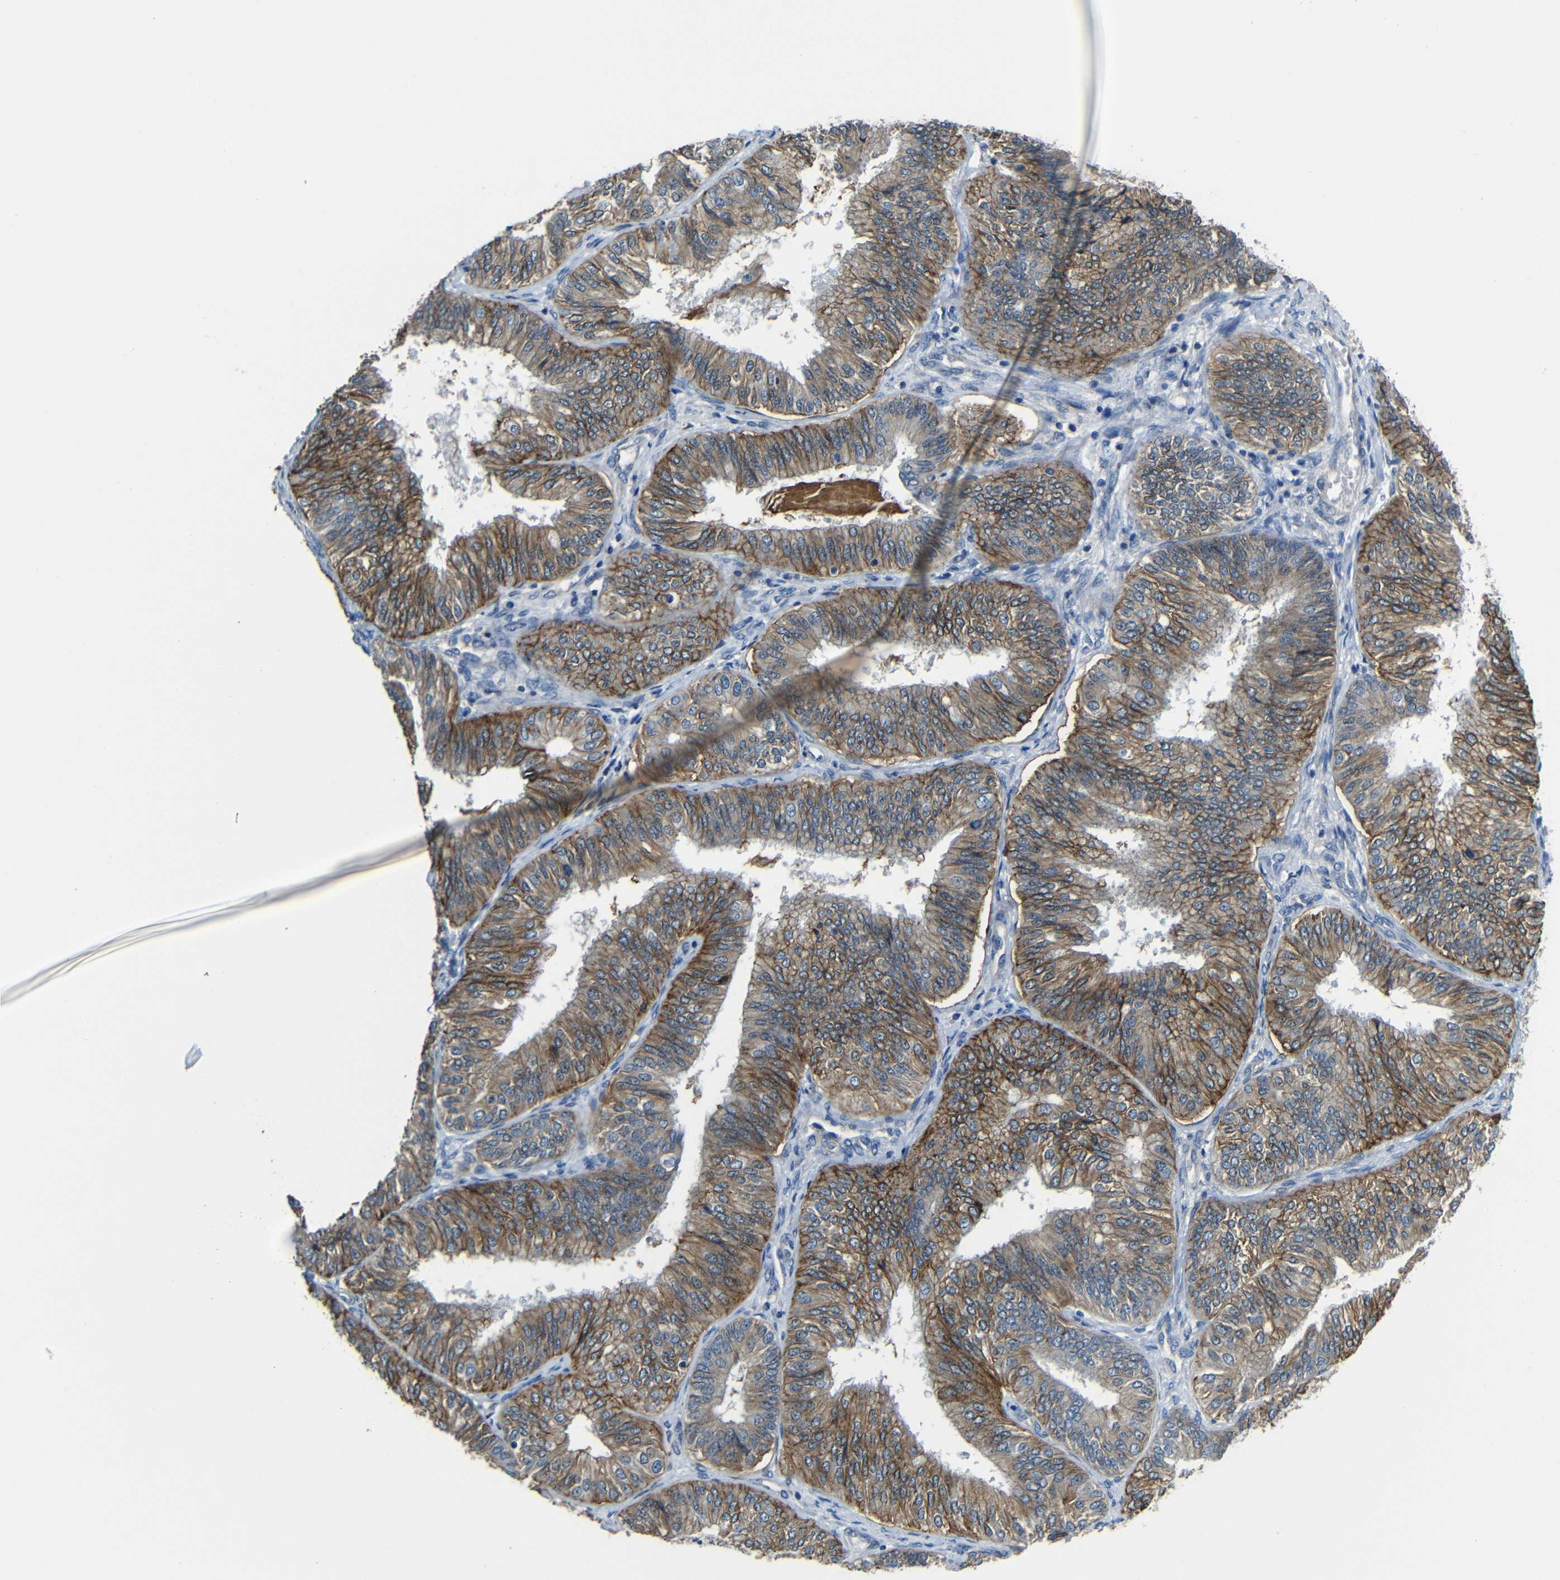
{"staining": {"intensity": "moderate", "quantity": ">75%", "location": "cytoplasmic/membranous"}, "tissue": "endometrial cancer", "cell_type": "Tumor cells", "image_type": "cancer", "snomed": [{"axis": "morphology", "description": "Adenocarcinoma, NOS"}, {"axis": "topography", "description": "Endometrium"}], "caption": "The photomicrograph reveals staining of adenocarcinoma (endometrial), revealing moderate cytoplasmic/membranous protein staining (brown color) within tumor cells.", "gene": "ZNF90", "patient": {"sex": "female", "age": 58}}